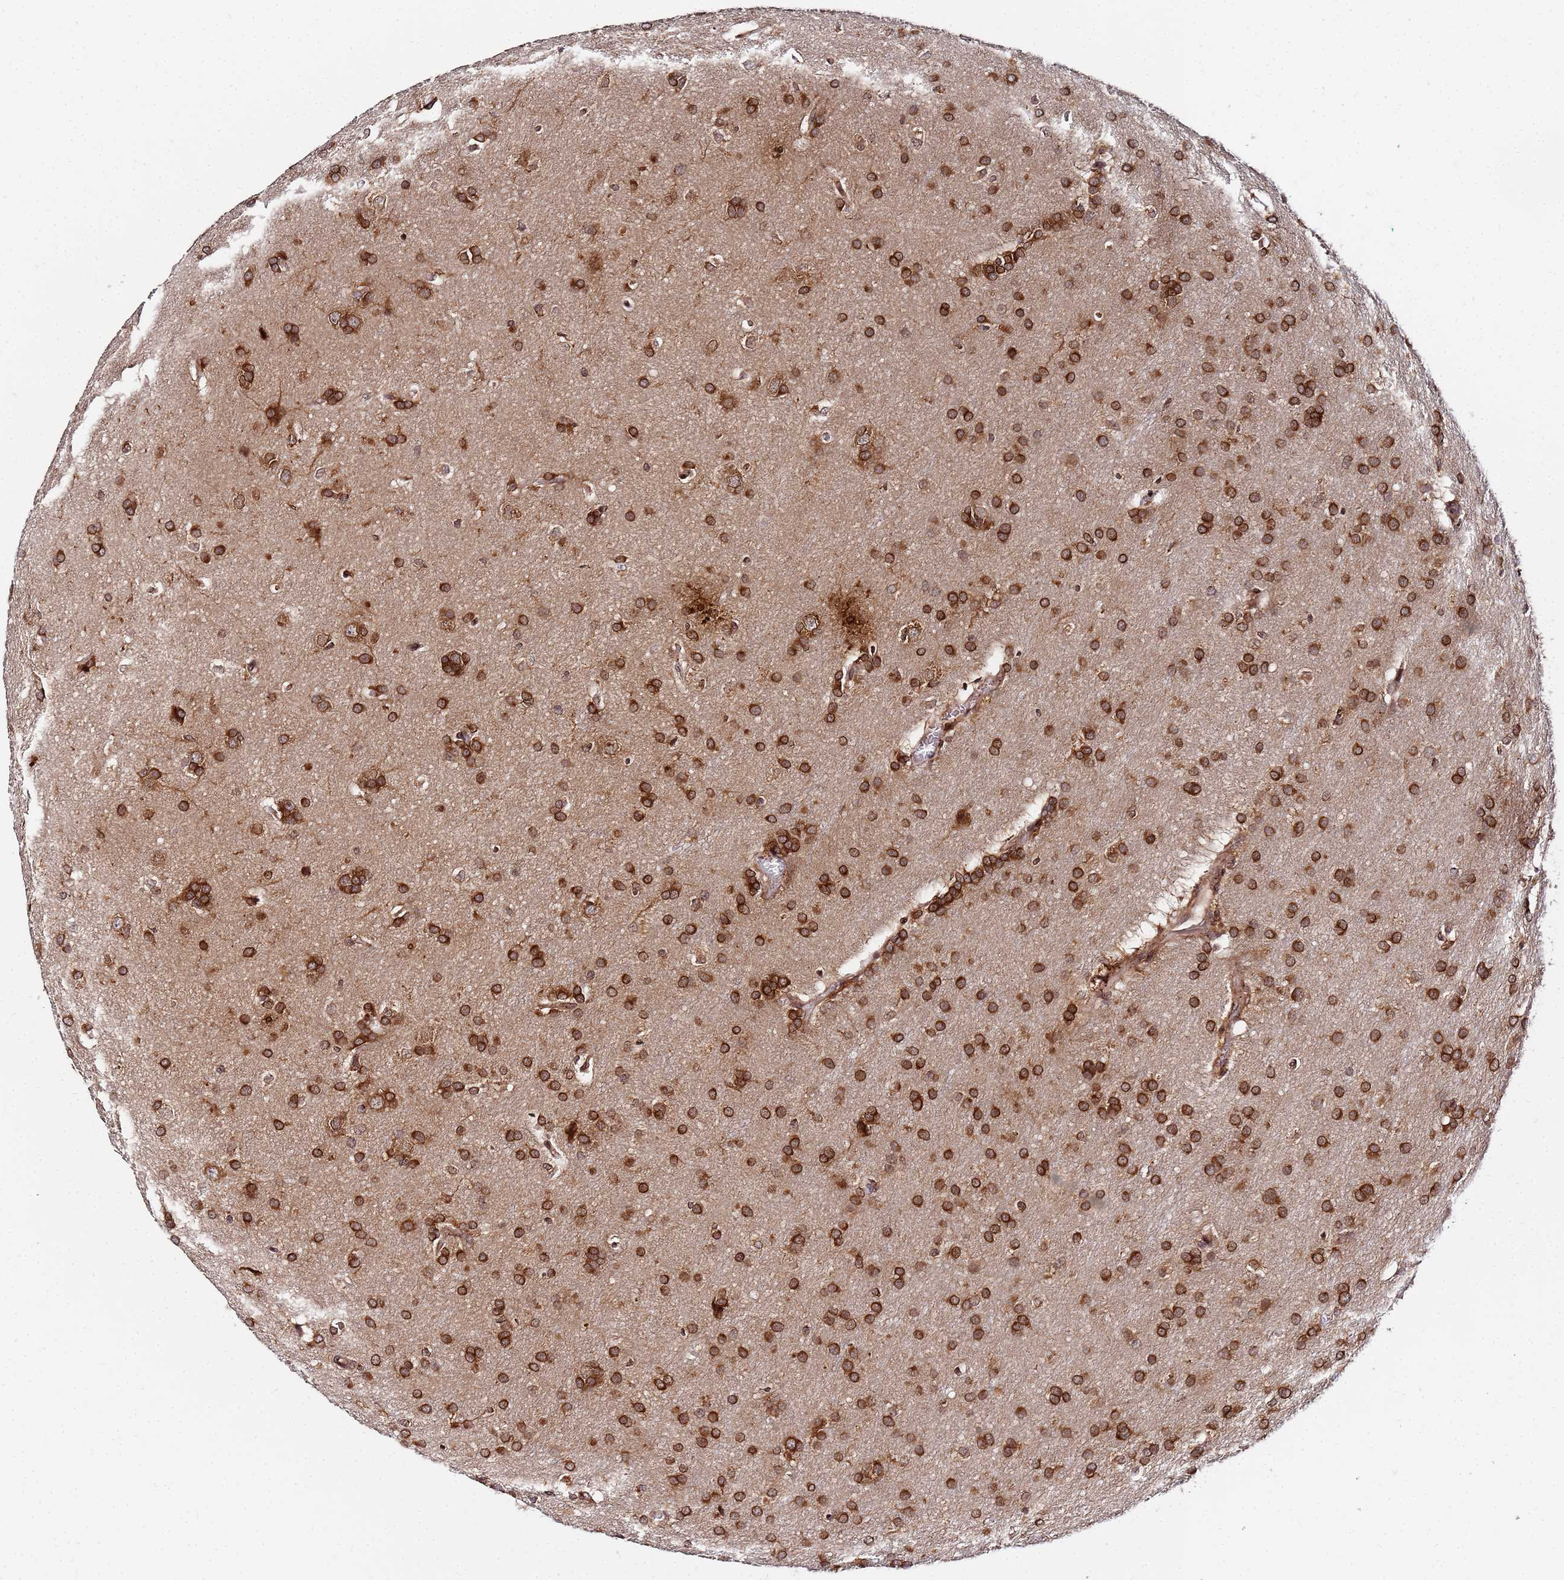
{"staining": {"intensity": "strong", "quantity": ">75%", "location": "cytoplasmic/membranous"}, "tissue": "glioma", "cell_type": "Tumor cells", "image_type": "cancer", "snomed": [{"axis": "morphology", "description": "Glioma, malignant, Low grade"}, {"axis": "topography", "description": "Brain"}], "caption": "An immunohistochemistry photomicrograph of neoplastic tissue is shown. Protein staining in brown labels strong cytoplasmic/membranous positivity in malignant low-grade glioma within tumor cells. Immunohistochemistry stains the protein in brown and the nuclei are stained blue.", "gene": "UNC93B1", "patient": {"sex": "female", "age": 32}}